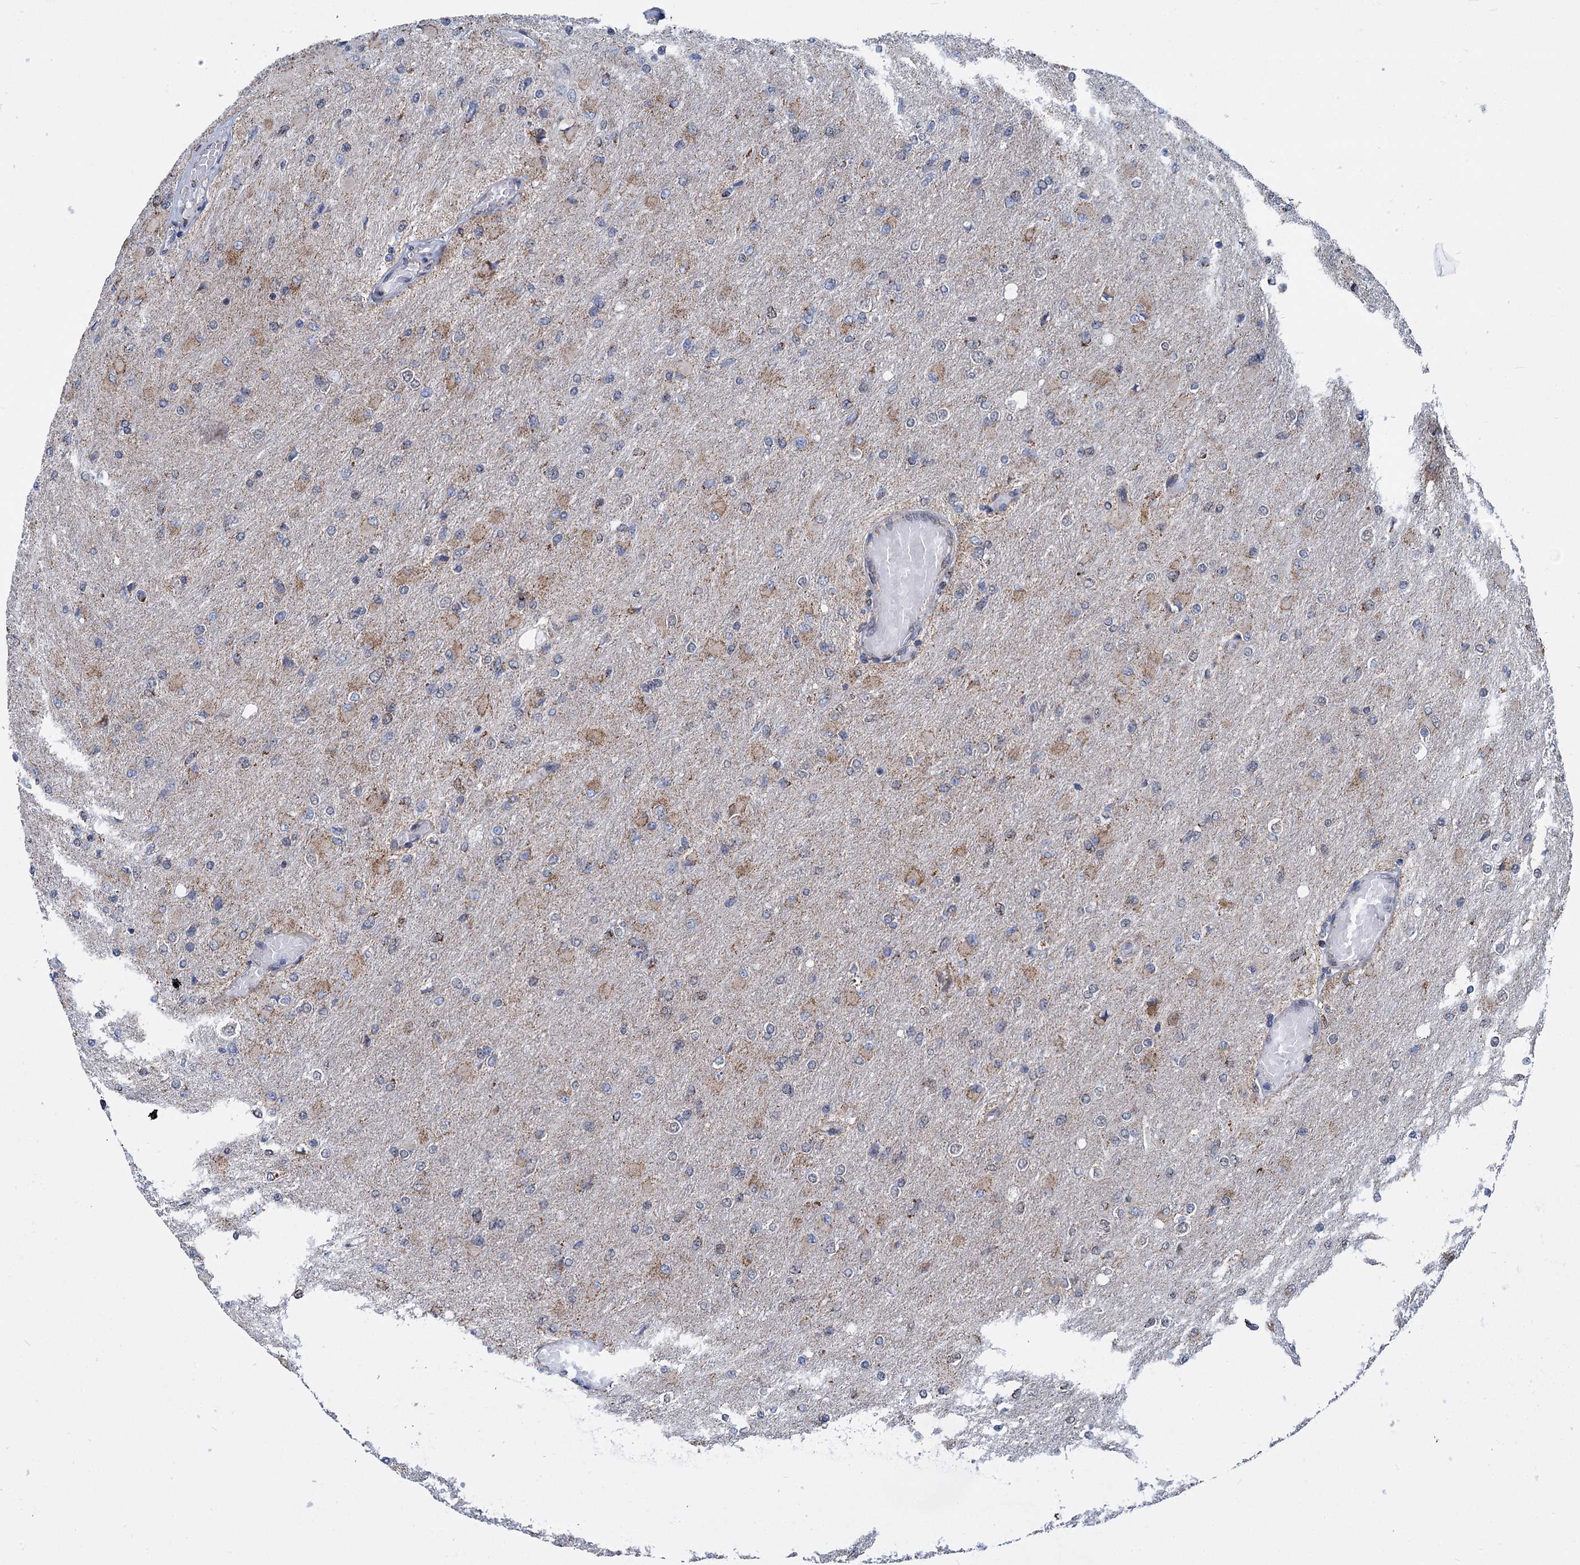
{"staining": {"intensity": "moderate", "quantity": "<25%", "location": "cytoplasmic/membranous"}, "tissue": "glioma", "cell_type": "Tumor cells", "image_type": "cancer", "snomed": [{"axis": "morphology", "description": "Glioma, malignant, High grade"}, {"axis": "topography", "description": "Cerebral cortex"}], "caption": "Glioma stained for a protein demonstrates moderate cytoplasmic/membranous positivity in tumor cells. (Brightfield microscopy of DAB IHC at high magnification).", "gene": "MORN3", "patient": {"sex": "female", "age": 36}}